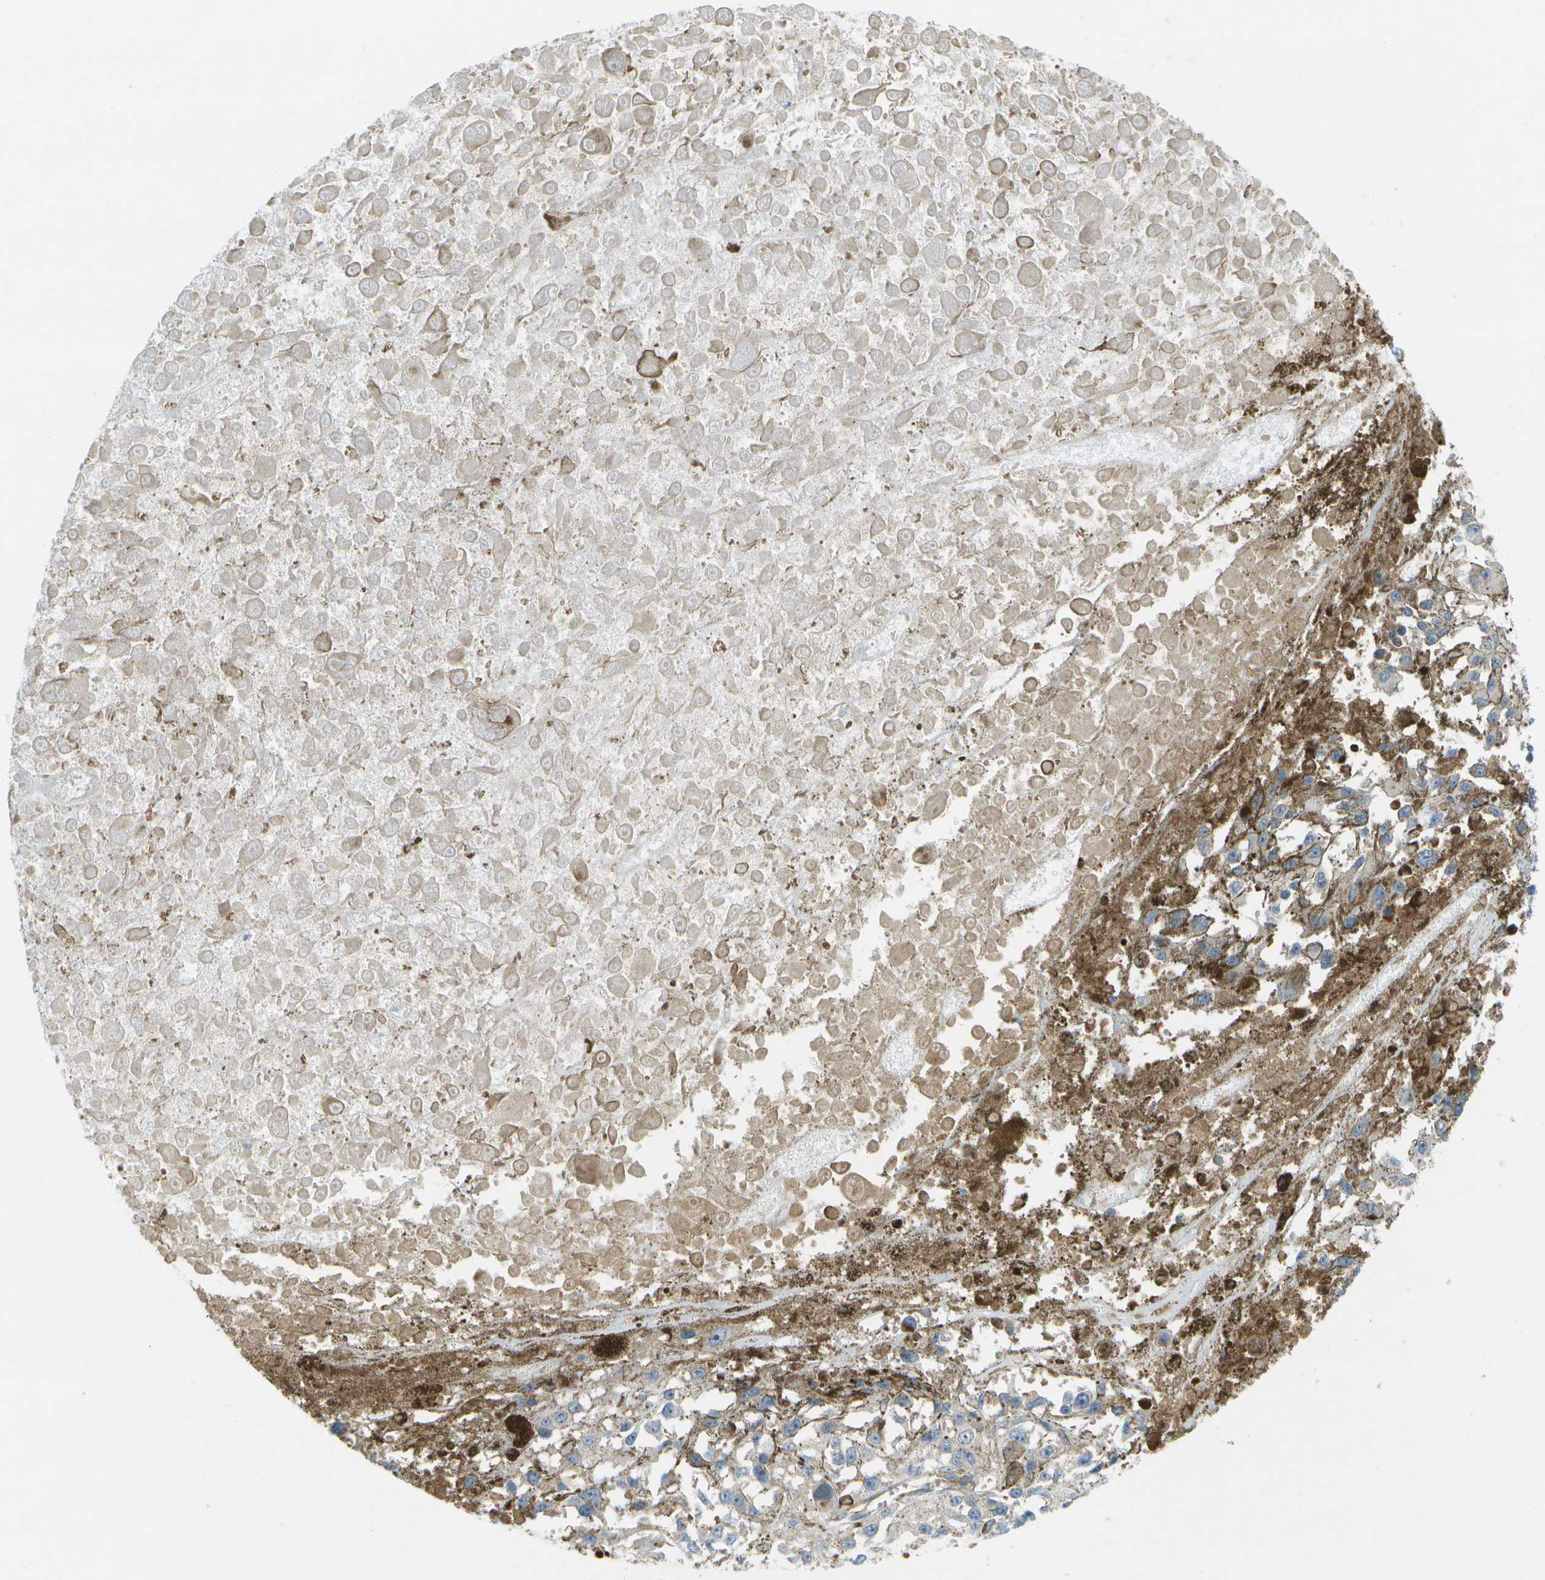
{"staining": {"intensity": "negative", "quantity": "none", "location": "none"}, "tissue": "melanoma", "cell_type": "Tumor cells", "image_type": "cancer", "snomed": [{"axis": "morphology", "description": "Malignant melanoma, Metastatic site"}, {"axis": "topography", "description": "Lymph node"}], "caption": "Malignant melanoma (metastatic site) was stained to show a protein in brown. There is no significant positivity in tumor cells.", "gene": "WNK2", "patient": {"sex": "male", "age": 59}}